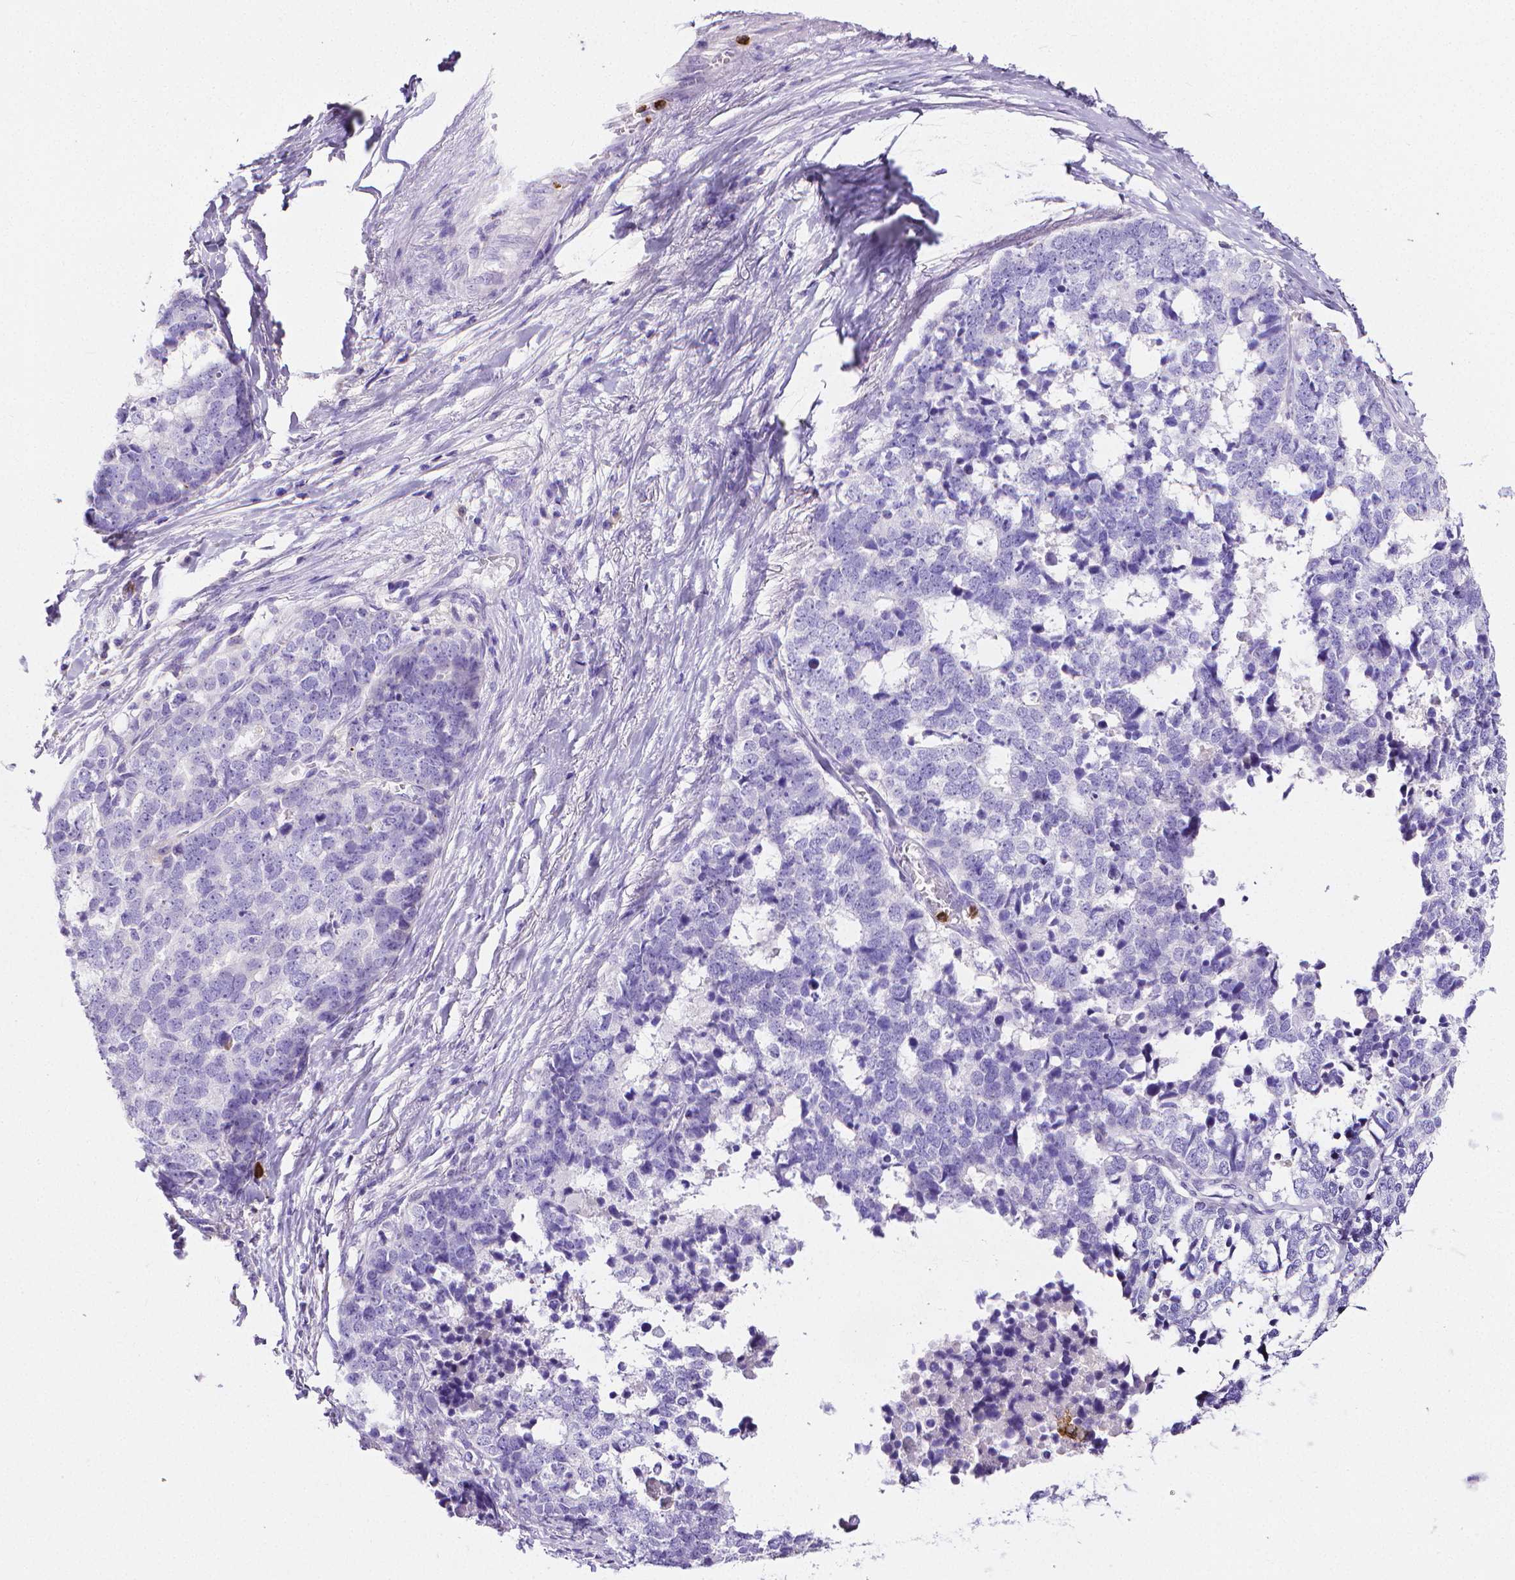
{"staining": {"intensity": "negative", "quantity": "none", "location": "none"}, "tissue": "stomach cancer", "cell_type": "Tumor cells", "image_type": "cancer", "snomed": [{"axis": "morphology", "description": "Adenocarcinoma, NOS"}, {"axis": "topography", "description": "Stomach"}], "caption": "Stomach cancer (adenocarcinoma) was stained to show a protein in brown. There is no significant positivity in tumor cells.", "gene": "MMP9", "patient": {"sex": "male", "age": 69}}